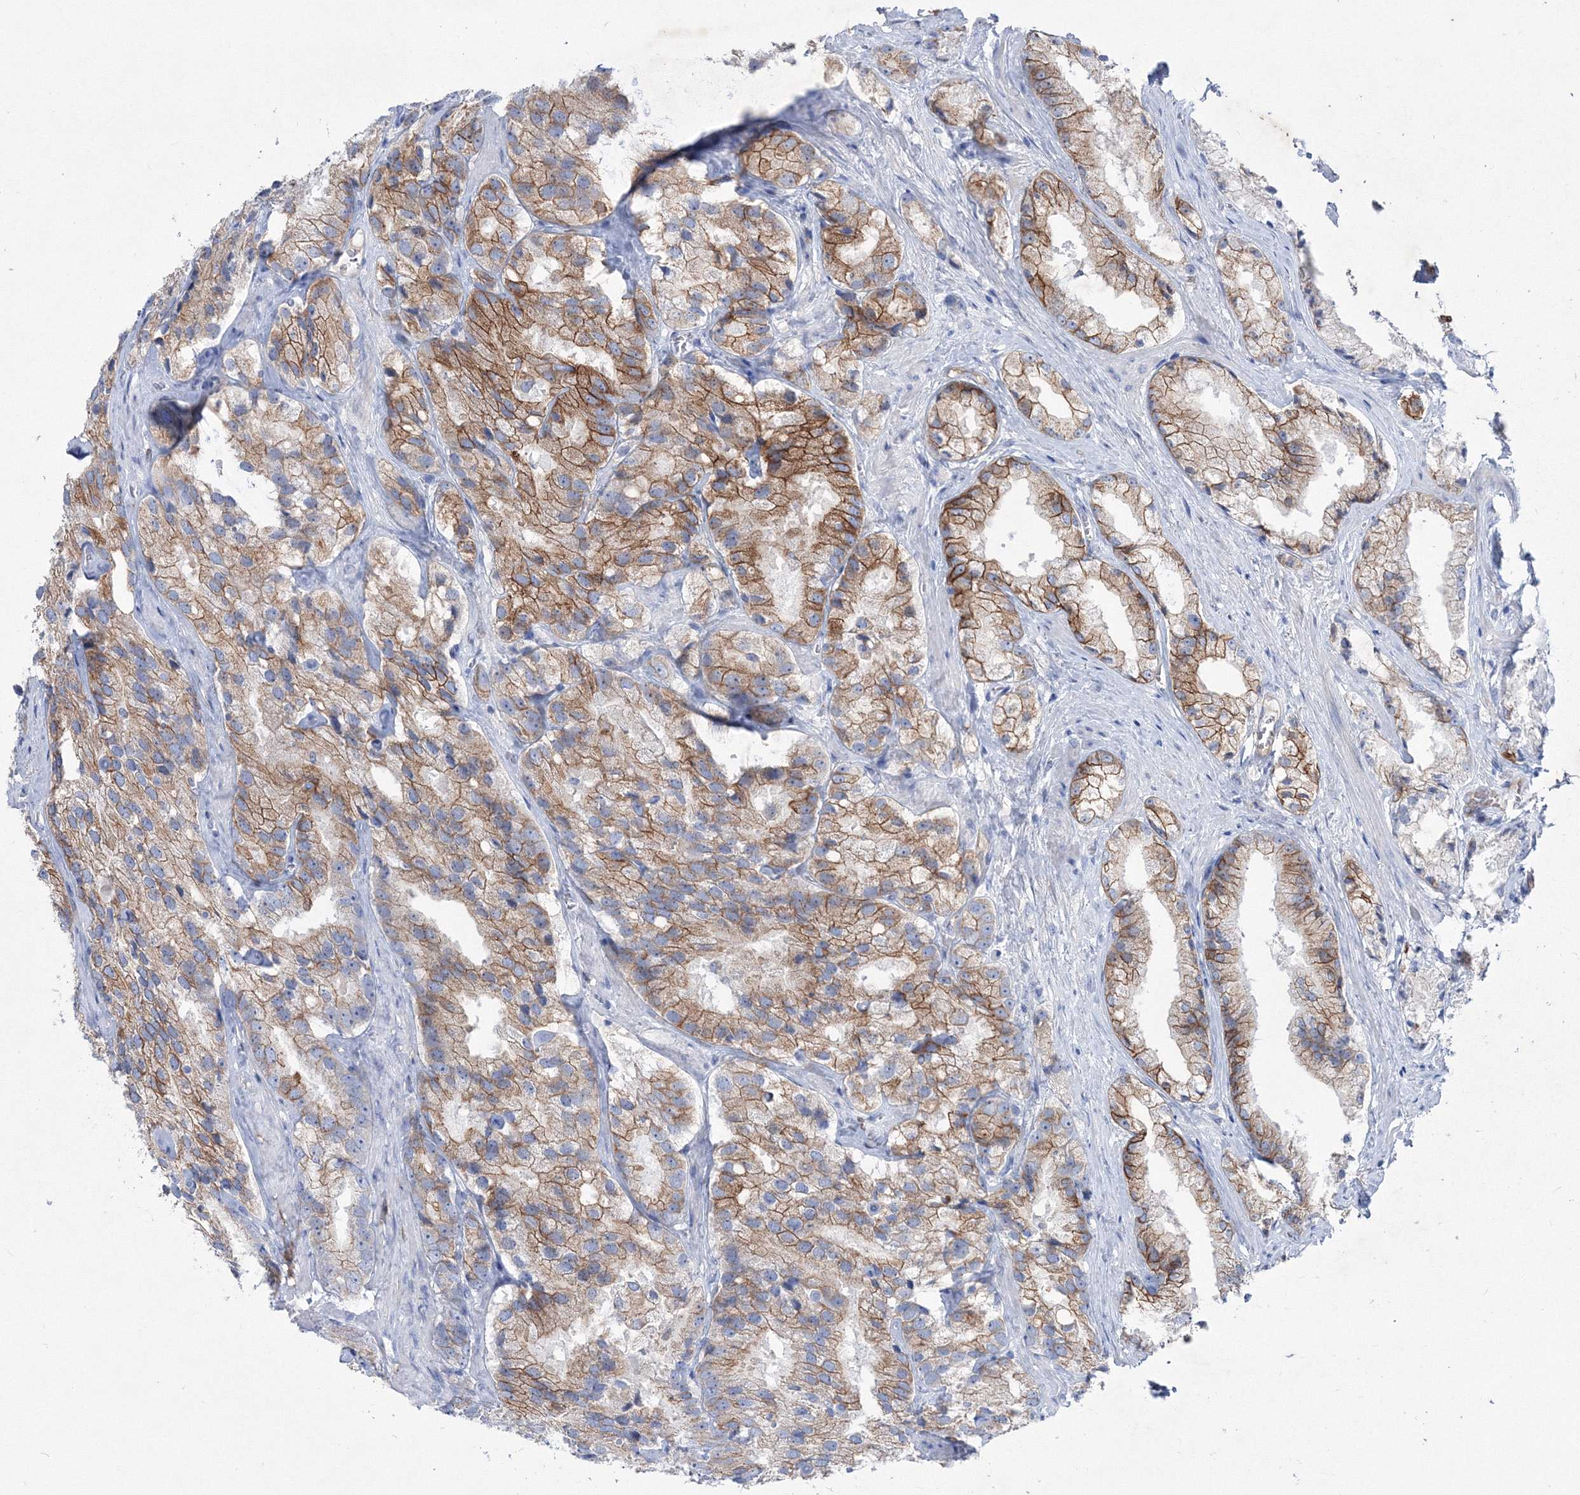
{"staining": {"intensity": "moderate", "quantity": ">75%", "location": "cytoplasmic/membranous"}, "tissue": "prostate cancer", "cell_type": "Tumor cells", "image_type": "cancer", "snomed": [{"axis": "morphology", "description": "Adenocarcinoma, High grade"}, {"axis": "topography", "description": "Prostate"}], "caption": "This histopathology image reveals IHC staining of prostate adenocarcinoma (high-grade), with medium moderate cytoplasmic/membranous staining in about >75% of tumor cells.", "gene": "TMEM139", "patient": {"sex": "male", "age": 66}}